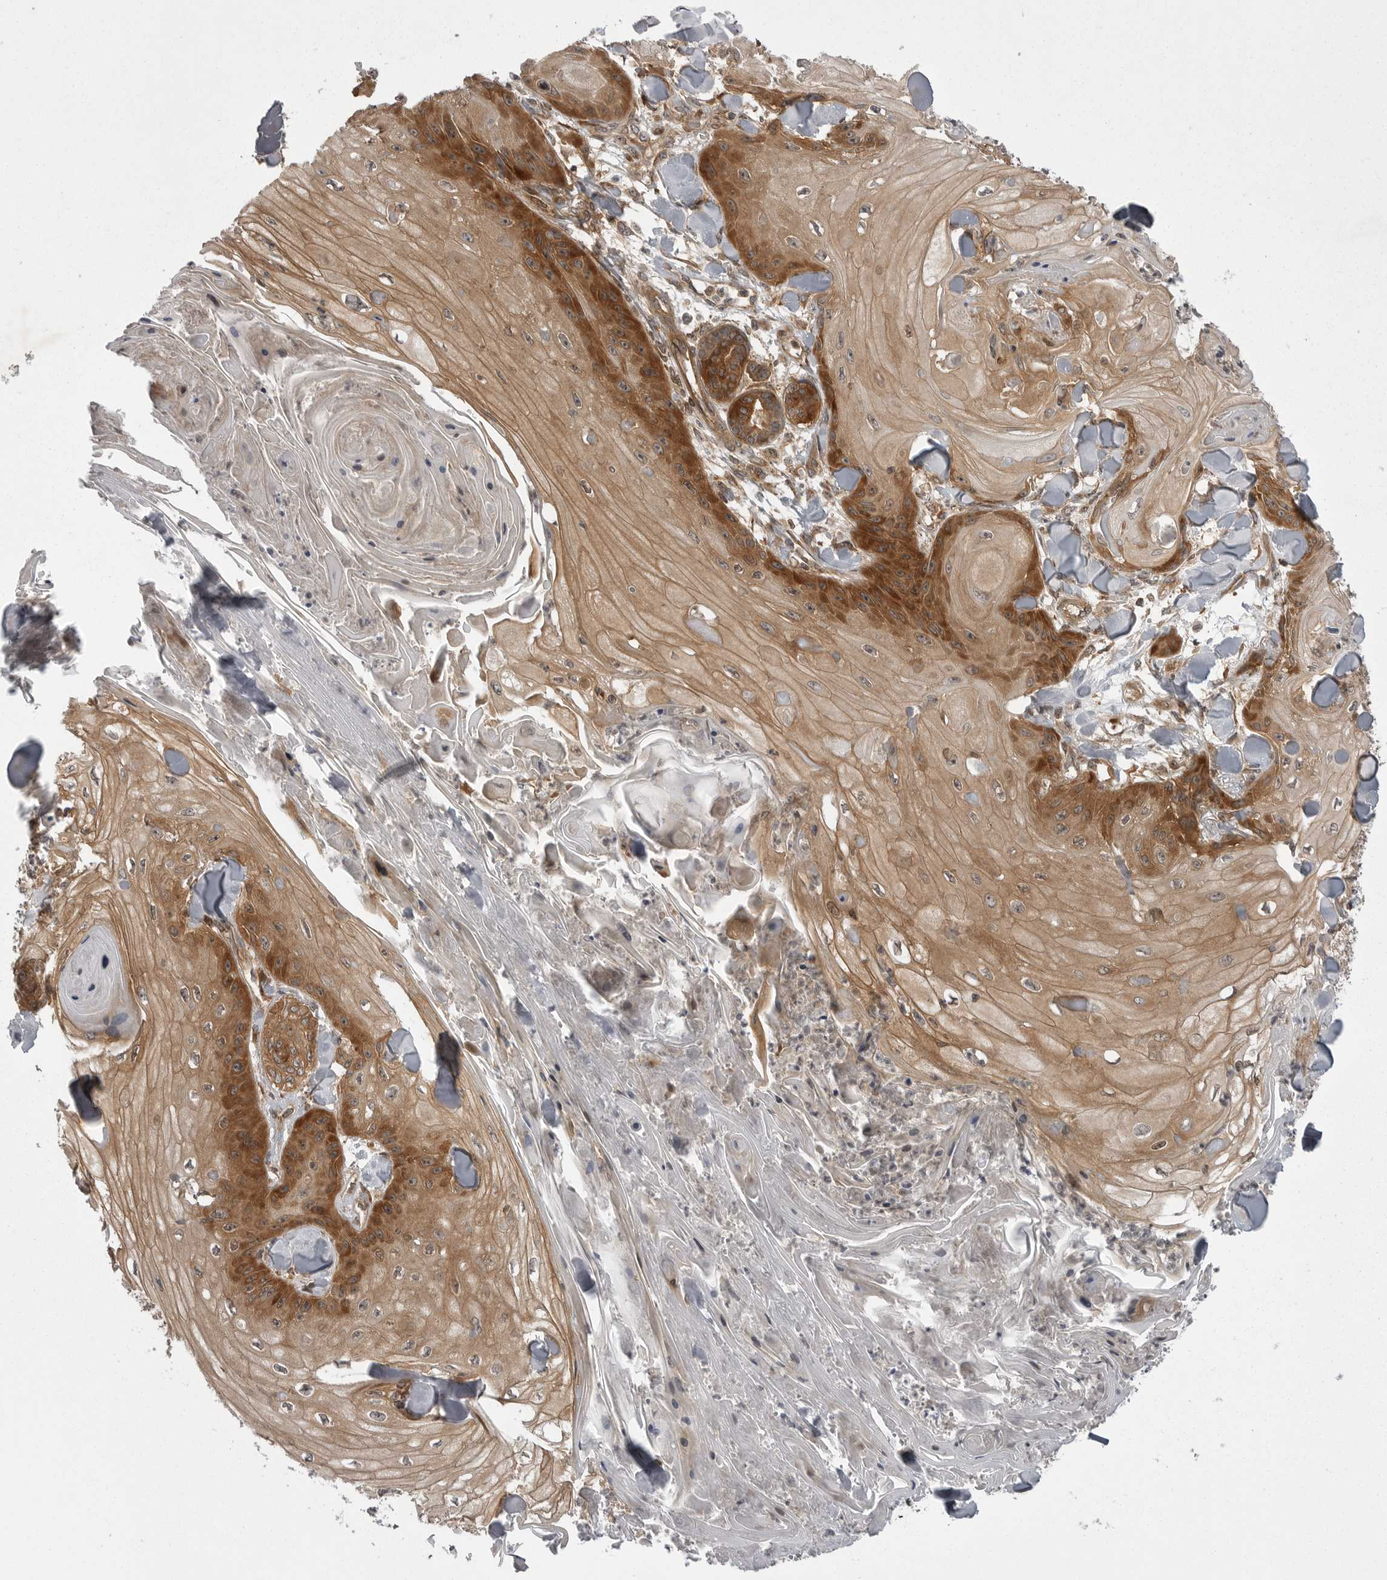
{"staining": {"intensity": "moderate", "quantity": ">75%", "location": "cytoplasmic/membranous"}, "tissue": "skin cancer", "cell_type": "Tumor cells", "image_type": "cancer", "snomed": [{"axis": "morphology", "description": "Squamous cell carcinoma, NOS"}, {"axis": "topography", "description": "Skin"}], "caption": "Protein expression analysis of human skin cancer reveals moderate cytoplasmic/membranous expression in approximately >75% of tumor cells. Using DAB (brown) and hematoxylin (blue) stains, captured at high magnification using brightfield microscopy.", "gene": "STK24", "patient": {"sex": "male", "age": 74}}